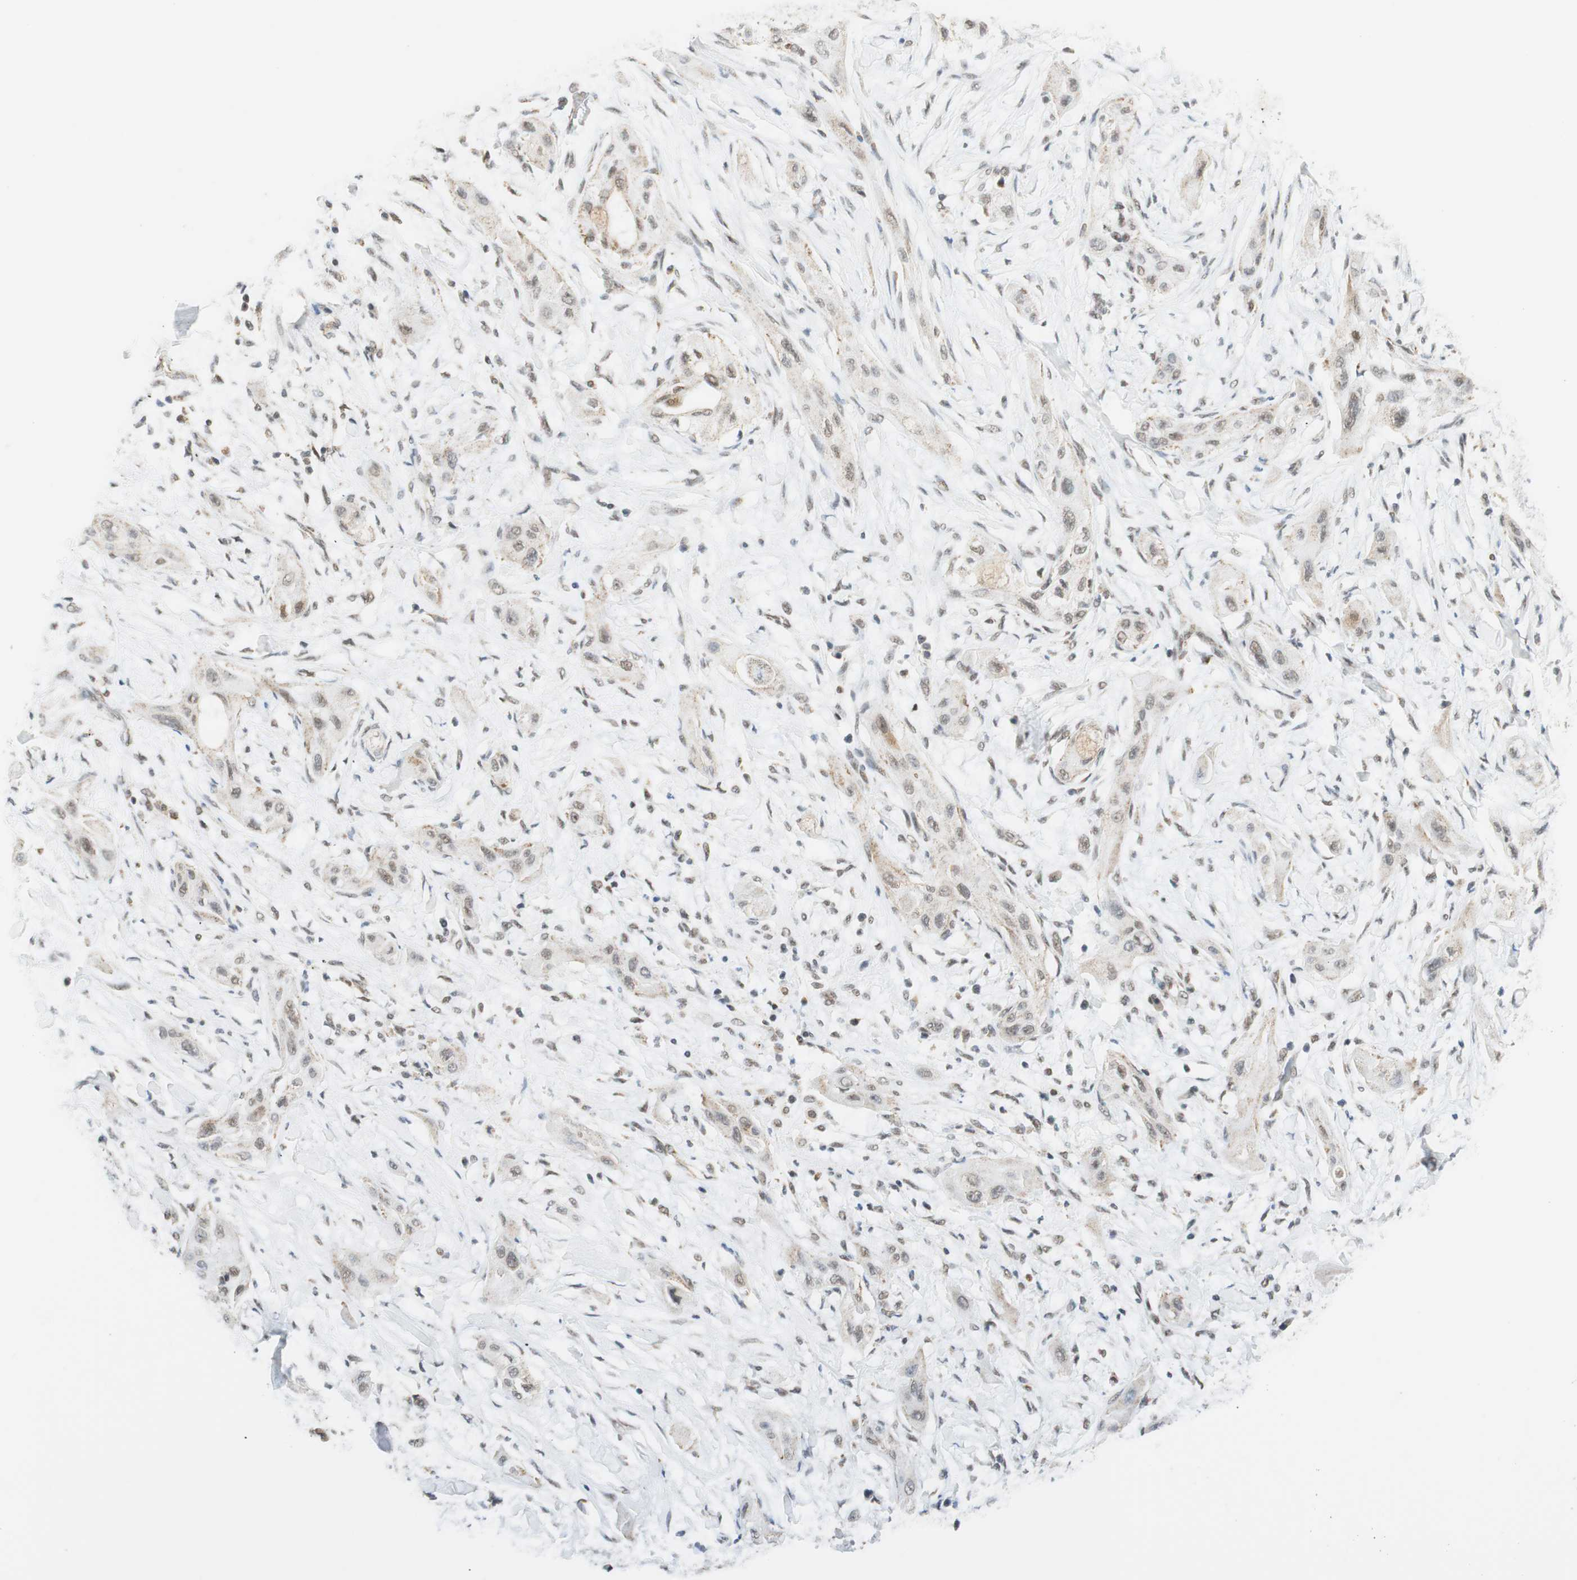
{"staining": {"intensity": "negative", "quantity": "none", "location": "none"}, "tissue": "lung cancer", "cell_type": "Tumor cells", "image_type": "cancer", "snomed": [{"axis": "morphology", "description": "Squamous cell carcinoma, NOS"}, {"axis": "topography", "description": "Lung"}], "caption": "A histopathology image of human squamous cell carcinoma (lung) is negative for staining in tumor cells.", "gene": "ZNF782", "patient": {"sex": "female", "age": 47}}